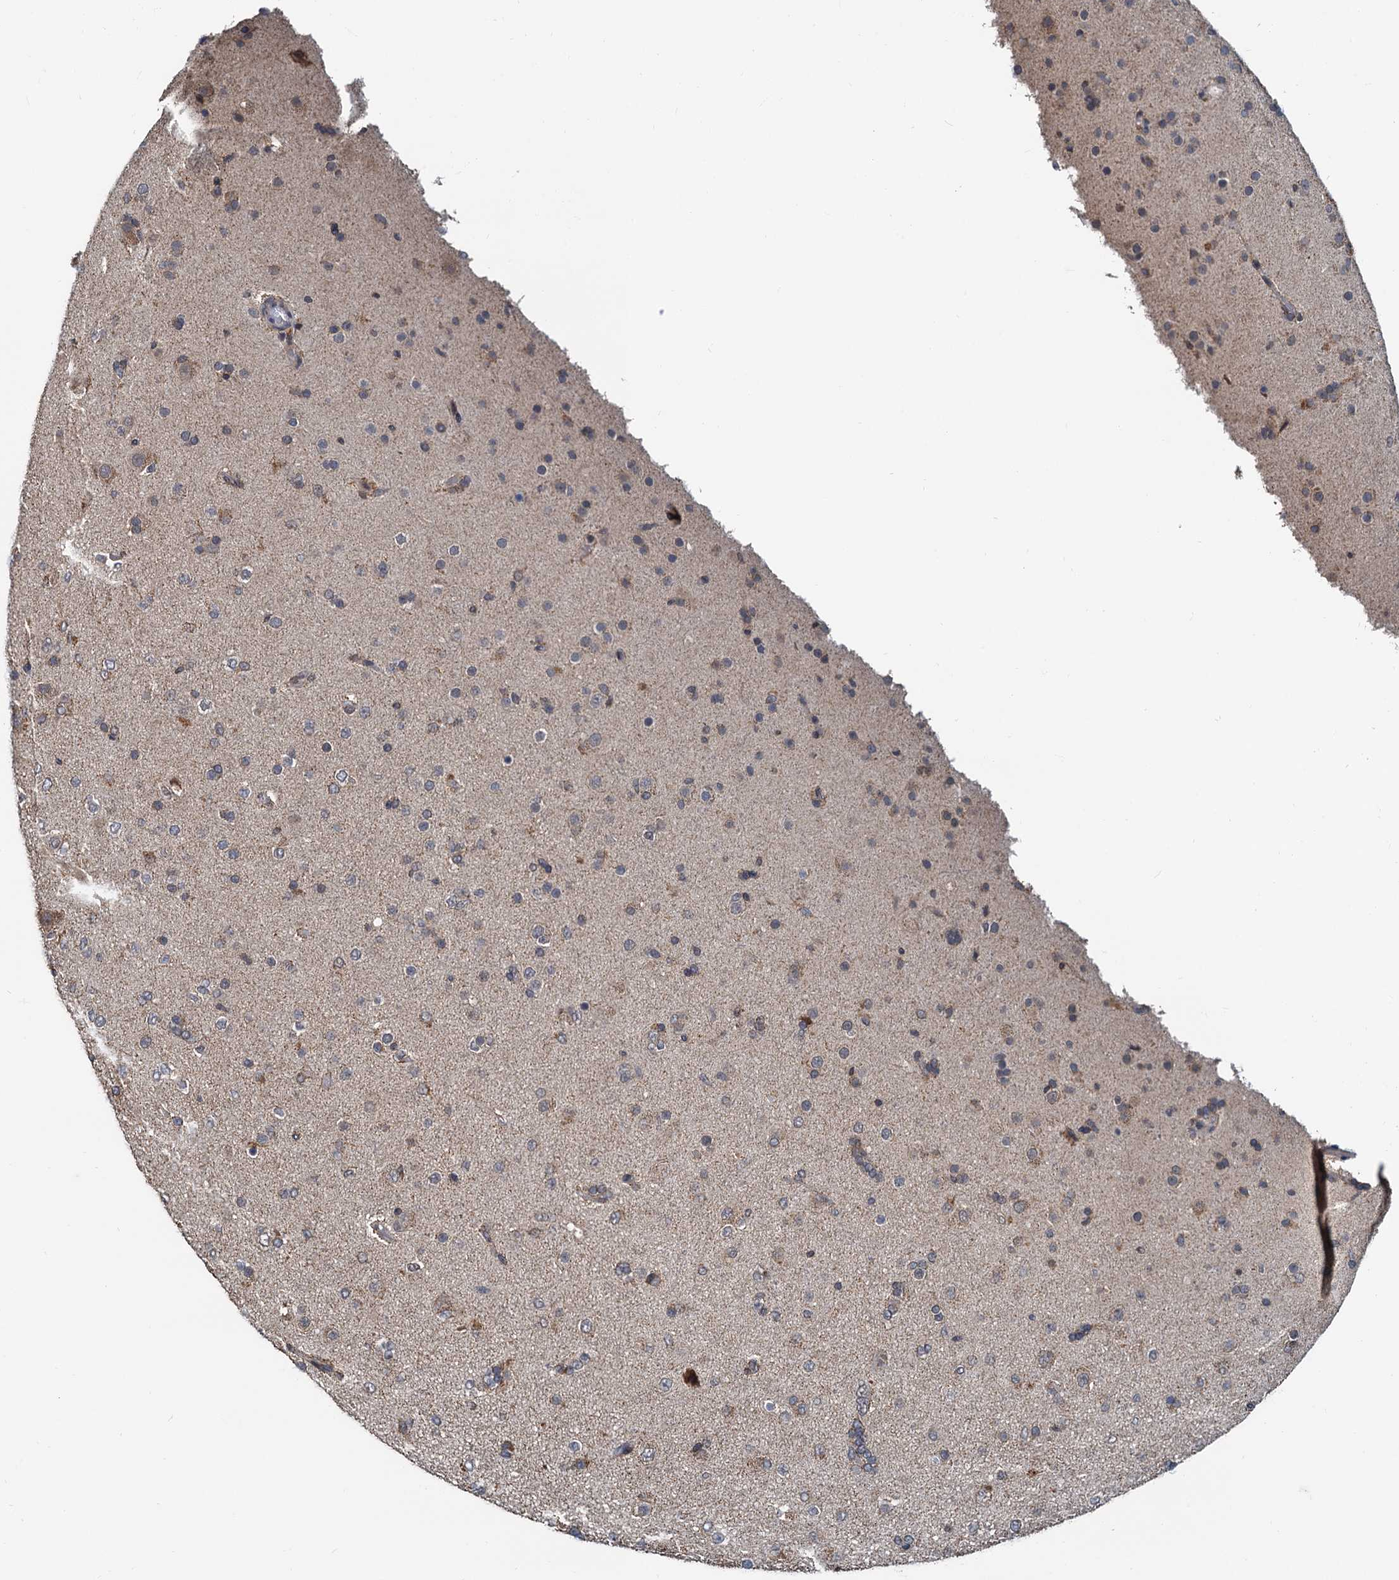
{"staining": {"intensity": "weak", "quantity": "<25%", "location": "cytoplasmic/membranous"}, "tissue": "glioma", "cell_type": "Tumor cells", "image_type": "cancer", "snomed": [{"axis": "morphology", "description": "Glioma, malignant, Low grade"}, {"axis": "topography", "description": "Brain"}], "caption": "This image is of low-grade glioma (malignant) stained with IHC to label a protein in brown with the nuclei are counter-stained blue. There is no expression in tumor cells.", "gene": "MCMBP", "patient": {"sex": "male", "age": 65}}